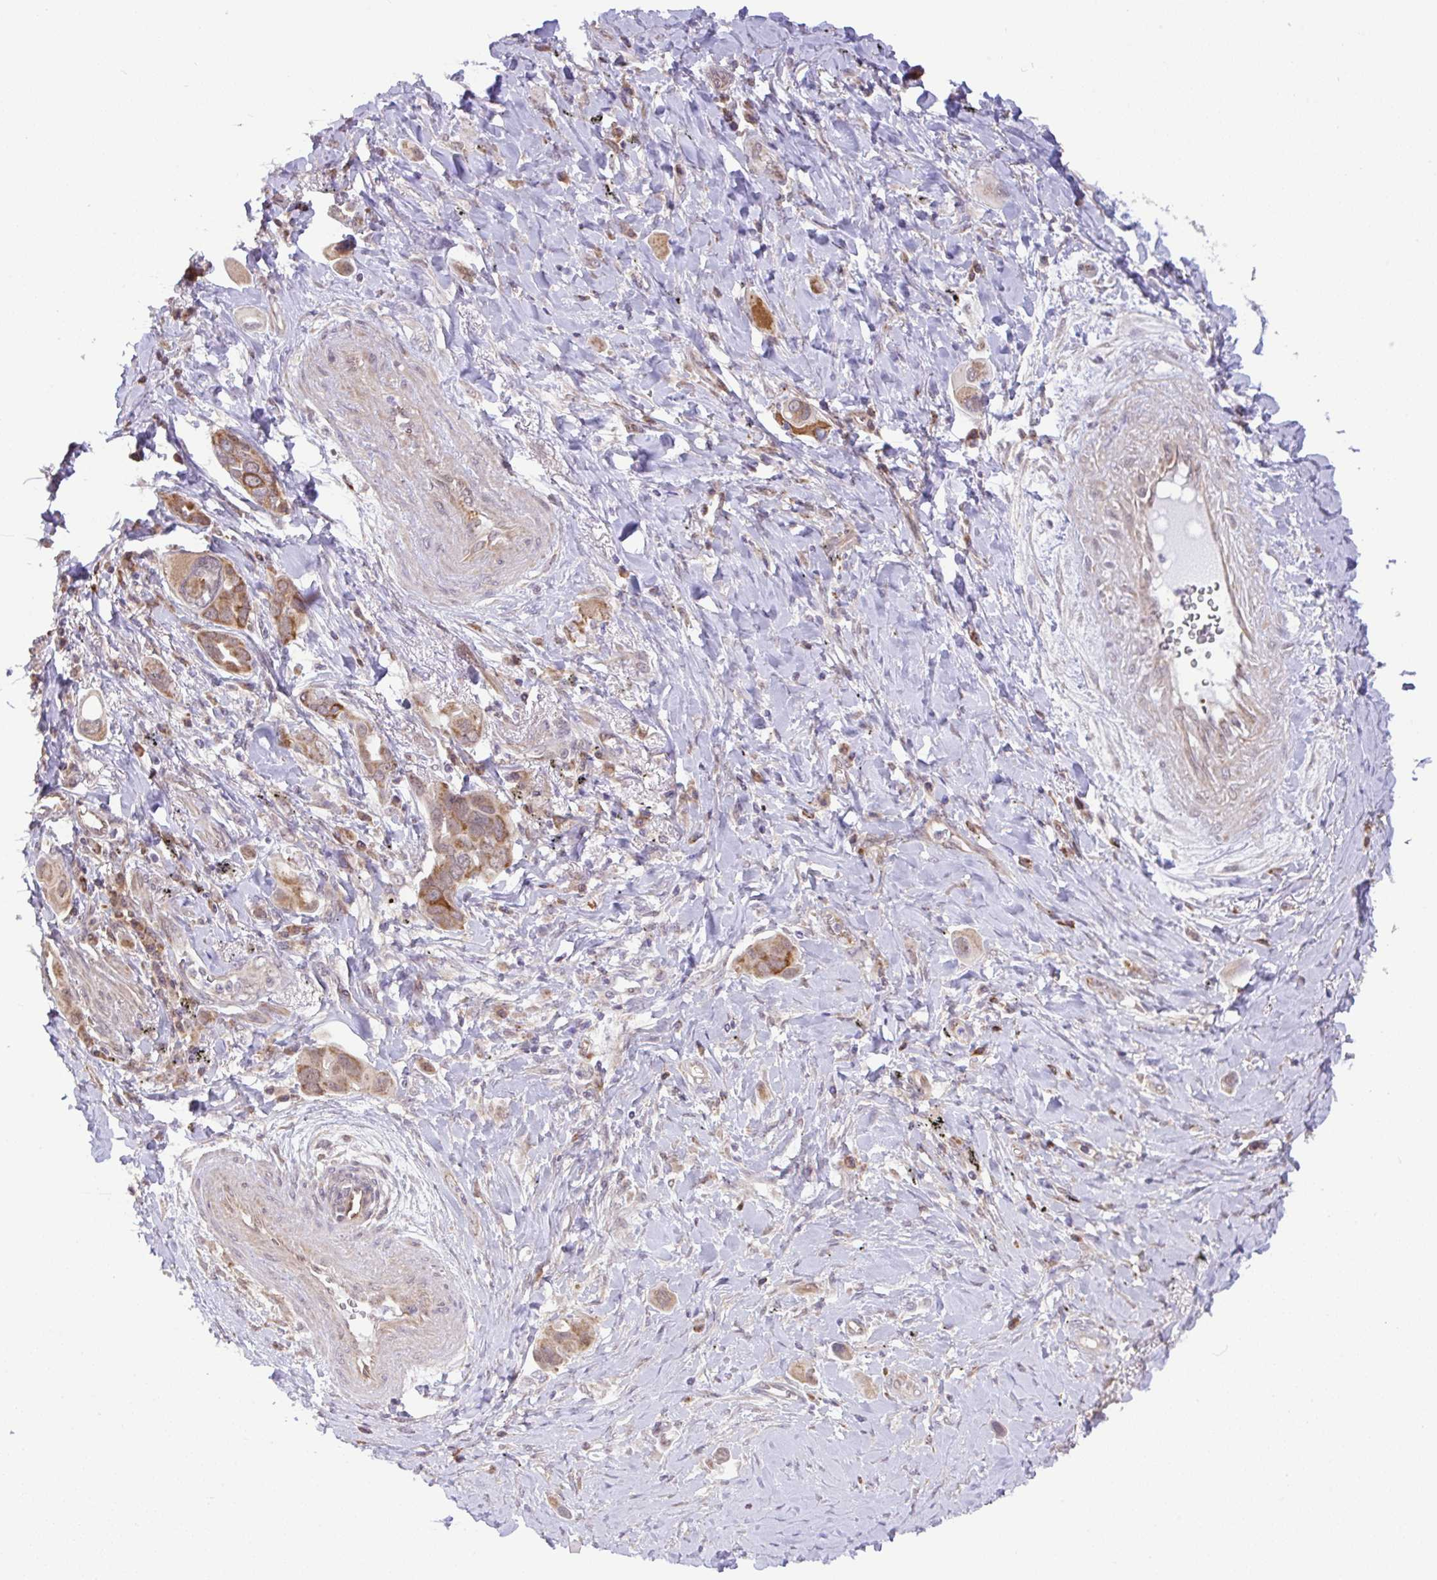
{"staining": {"intensity": "weak", "quantity": ">75%", "location": "cytoplasmic/membranous"}, "tissue": "lung cancer", "cell_type": "Tumor cells", "image_type": "cancer", "snomed": [{"axis": "morphology", "description": "Adenocarcinoma, NOS"}, {"axis": "topography", "description": "Lung"}], "caption": "This micrograph displays adenocarcinoma (lung) stained with immunohistochemistry (IHC) to label a protein in brown. The cytoplasmic/membranous of tumor cells show weak positivity for the protein. Nuclei are counter-stained blue.", "gene": "DLEU7", "patient": {"sex": "male", "age": 76}}